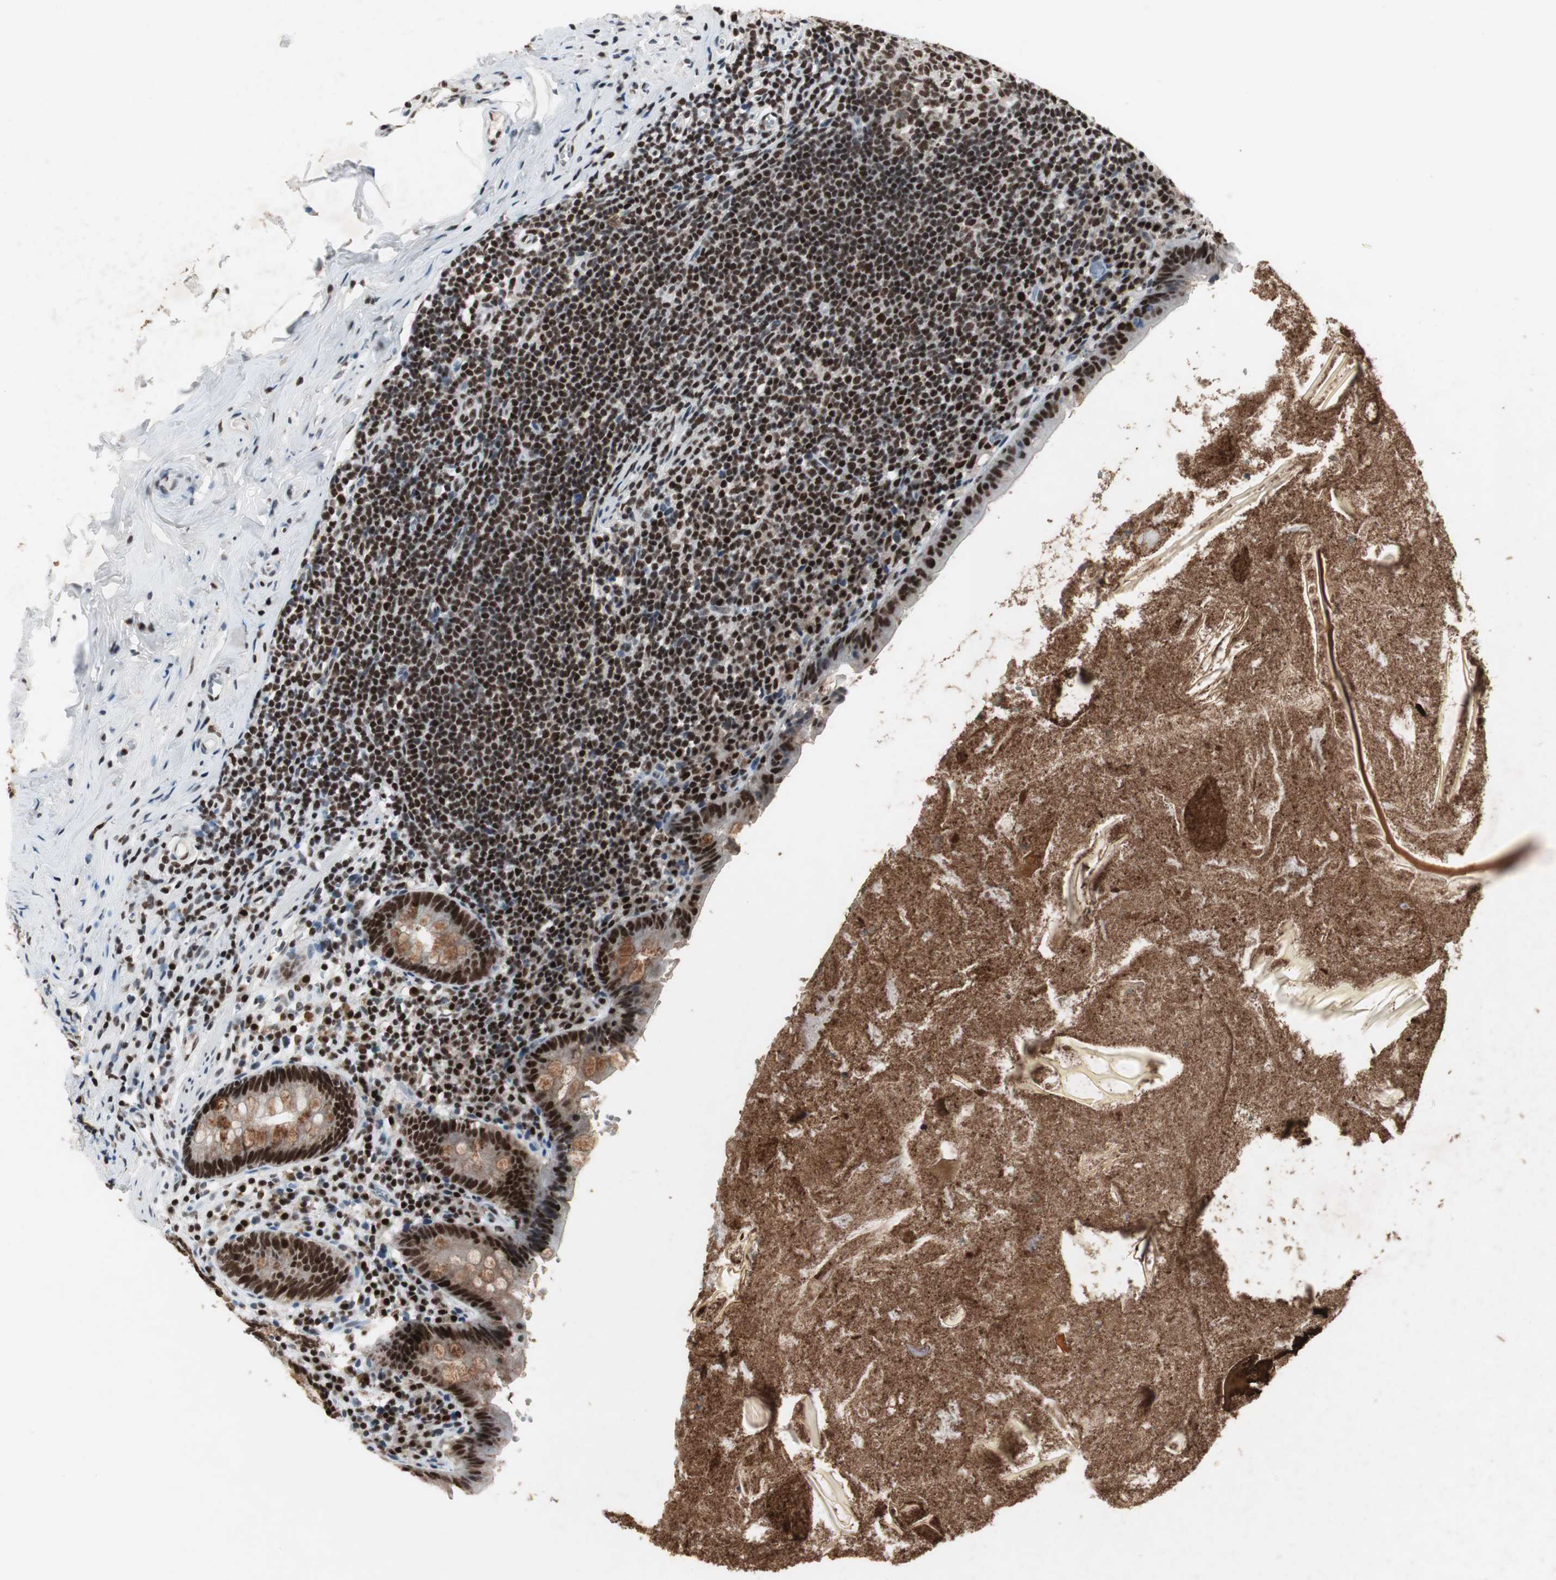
{"staining": {"intensity": "strong", "quantity": ">75%", "location": "nuclear"}, "tissue": "appendix", "cell_type": "Glandular cells", "image_type": "normal", "snomed": [{"axis": "morphology", "description": "Normal tissue, NOS"}, {"axis": "topography", "description": "Appendix"}], "caption": "Strong nuclear expression is identified in approximately >75% of glandular cells in benign appendix.", "gene": "RAD9A", "patient": {"sex": "male", "age": 52}}